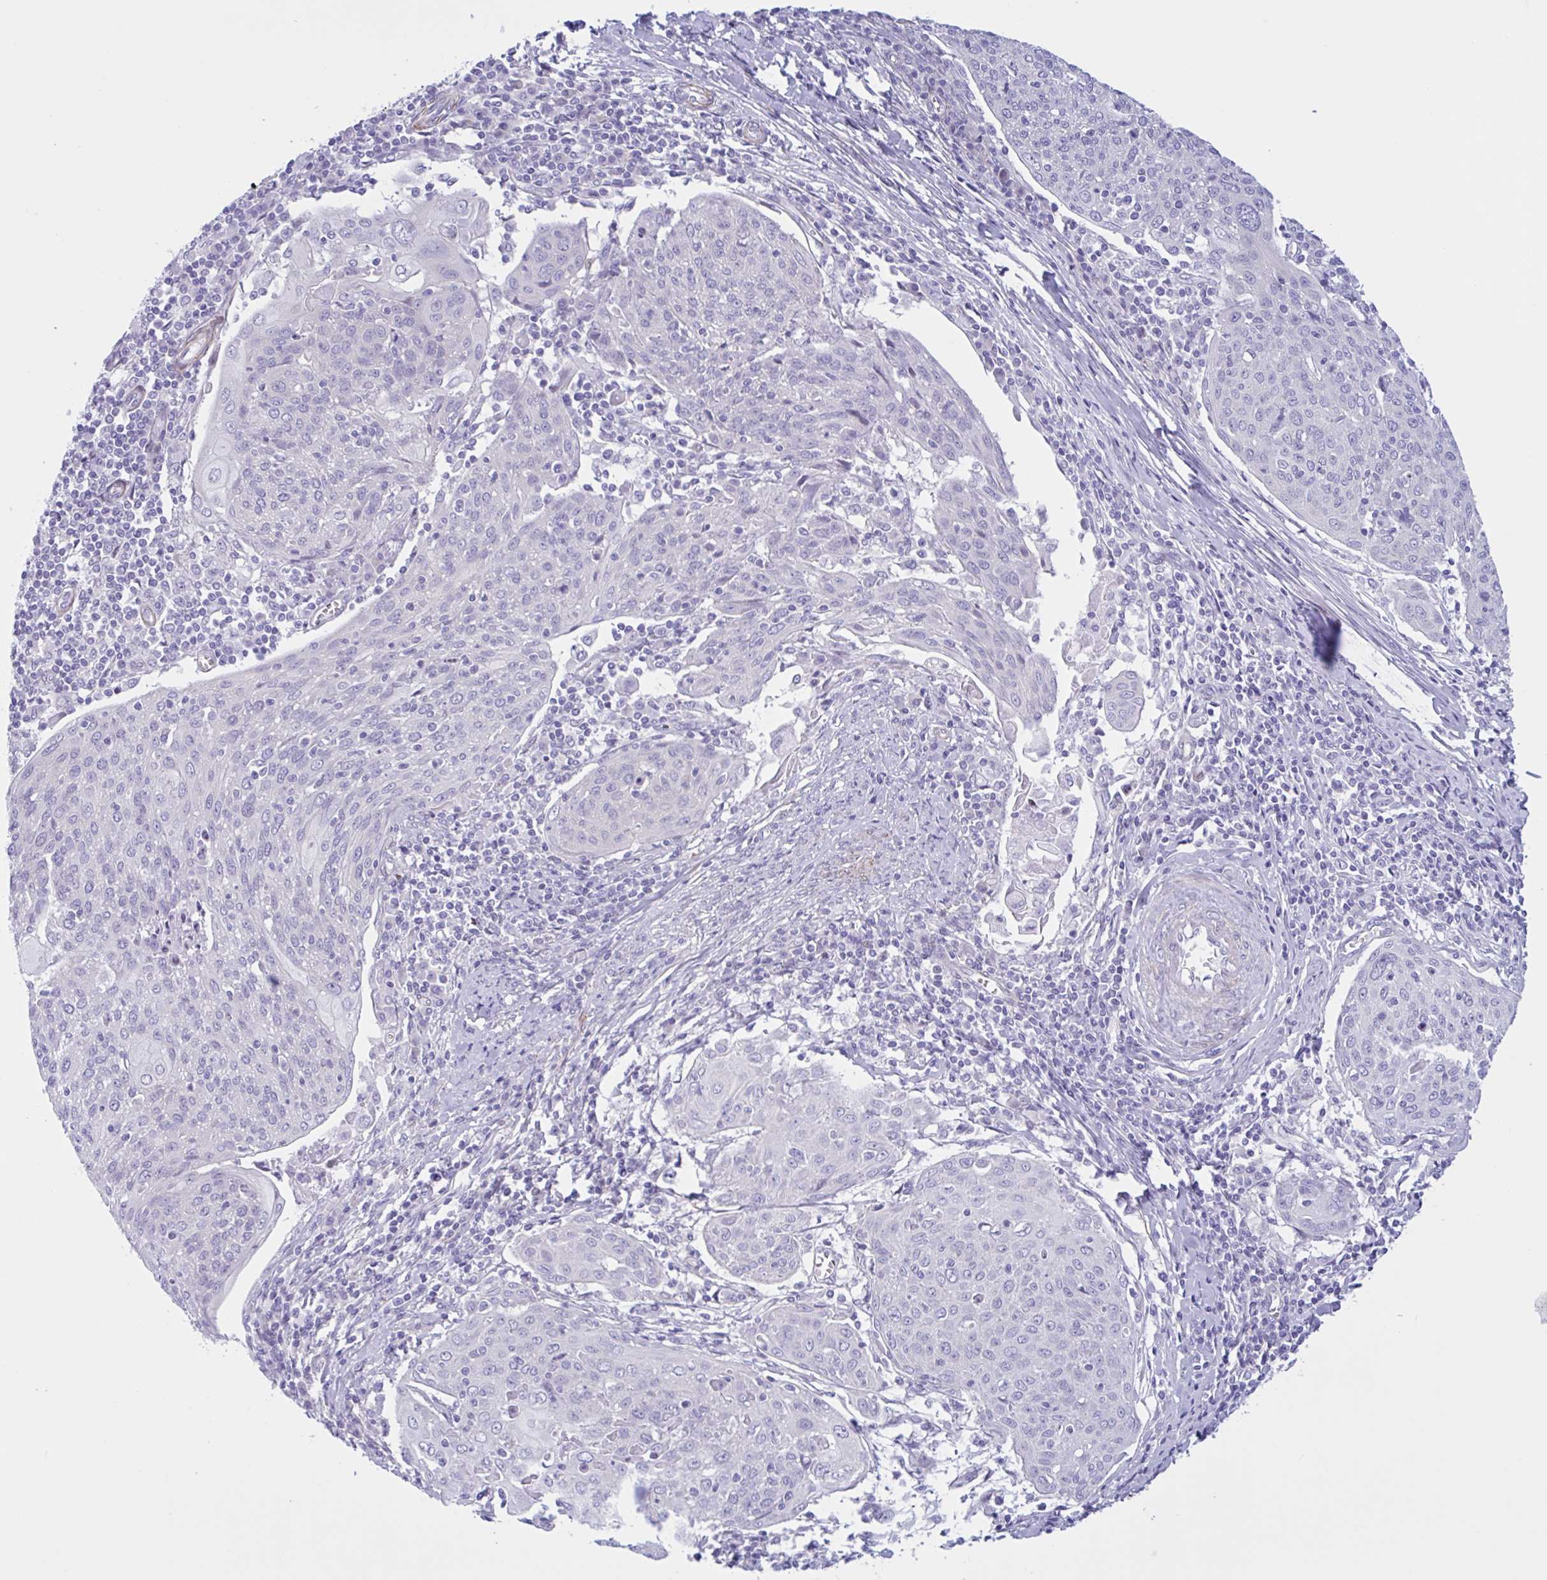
{"staining": {"intensity": "negative", "quantity": "none", "location": "none"}, "tissue": "cervical cancer", "cell_type": "Tumor cells", "image_type": "cancer", "snomed": [{"axis": "morphology", "description": "Squamous cell carcinoma, NOS"}, {"axis": "topography", "description": "Cervix"}], "caption": "The immunohistochemistry photomicrograph has no significant staining in tumor cells of cervical cancer (squamous cell carcinoma) tissue.", "gene": "AHCYL2", "patient": {"sex": "female", "age": 67}}